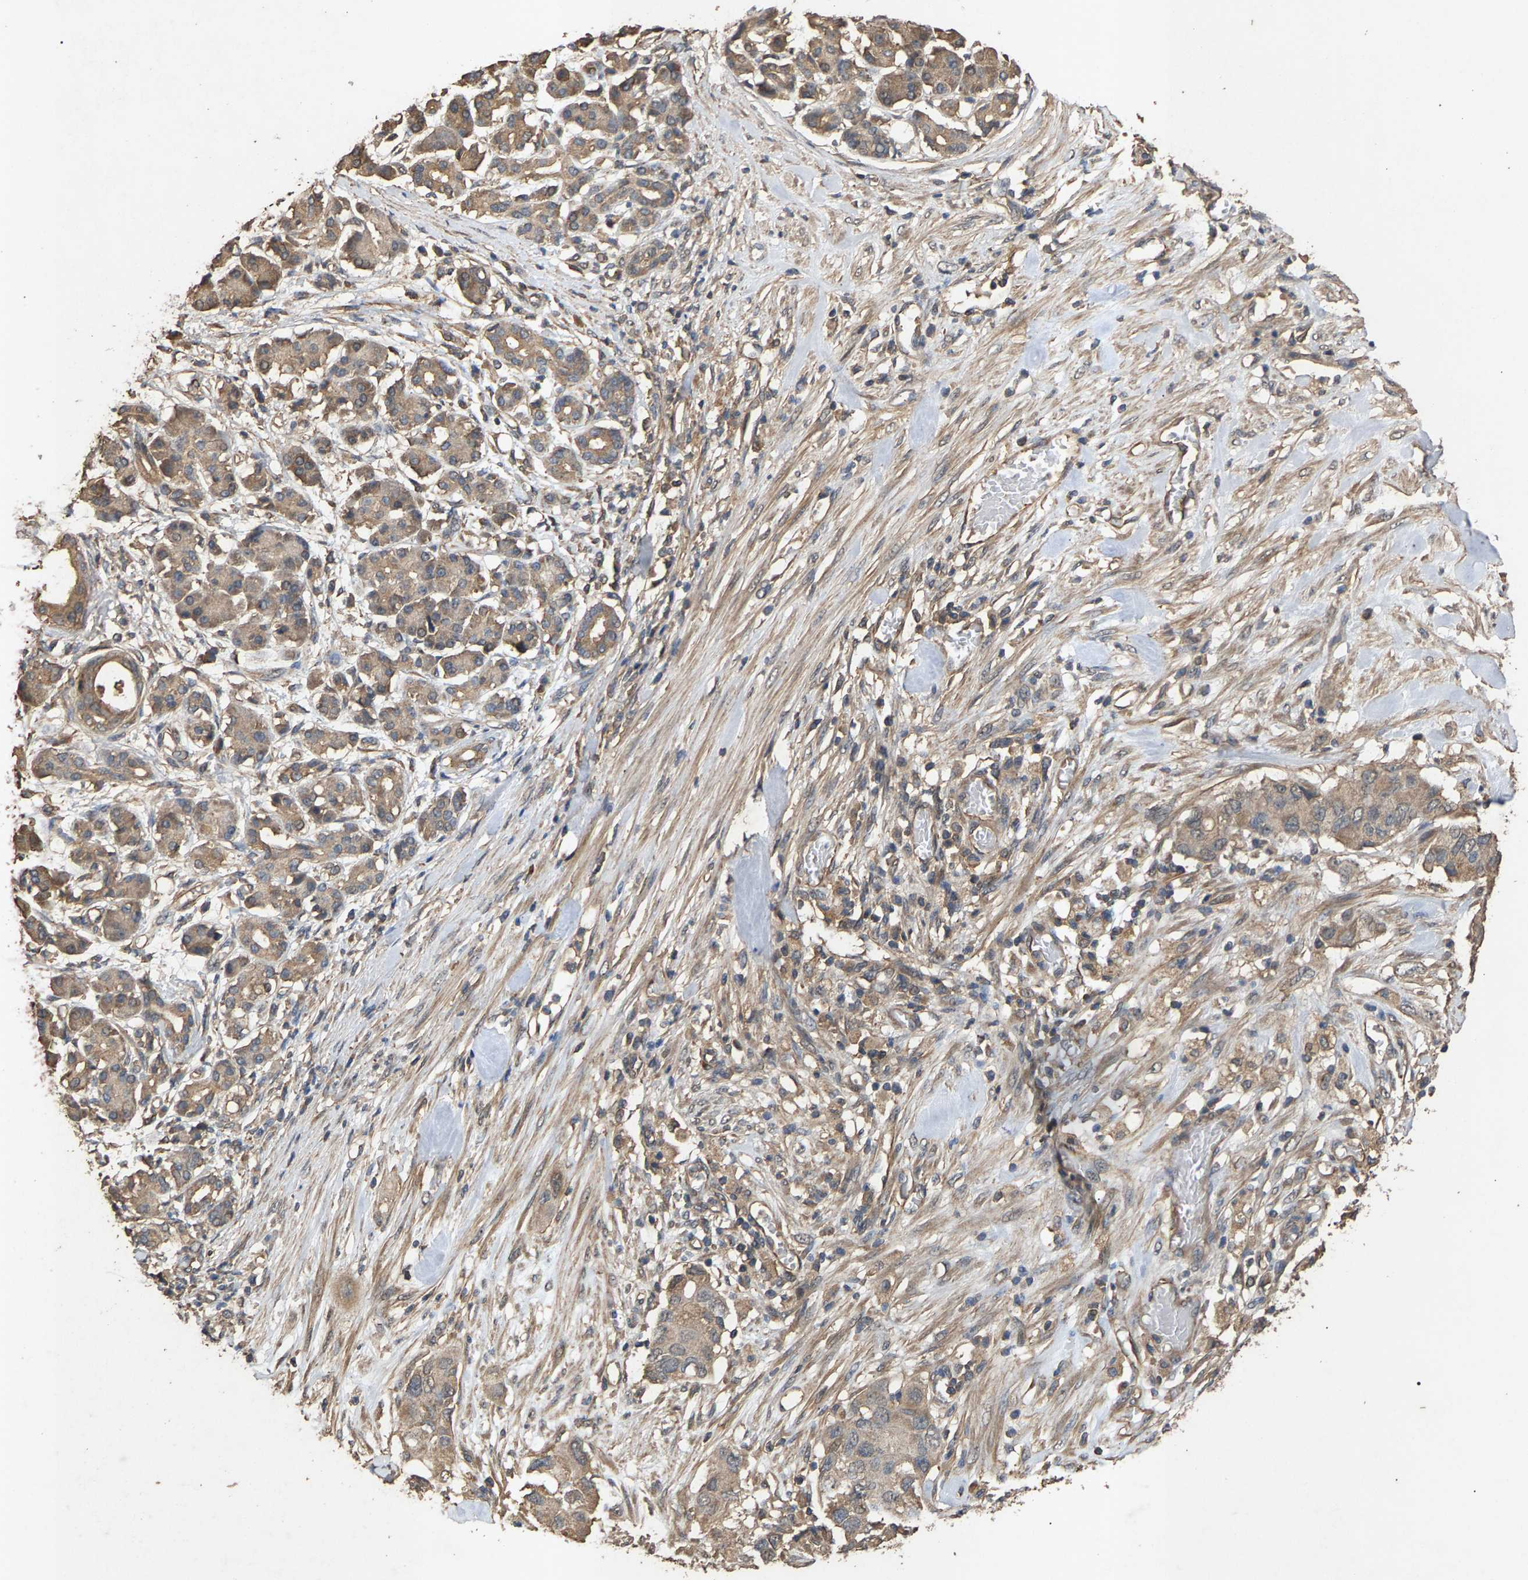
{"staining": {"intensity": "weak", "quantity": ">75%", "location": "cytoplasmic/membranous"}, "tissue": "pancreatic cancer", "cell_type": "Tumor cells", "image_type": "cancer", "snomed": [{"axis": "morphology", "description": "Adenocarcinoma, NOS"}, {"axis": "topography", "description": "Pancreas"}], "caption": "DAB (3,3'-diaminobenzidine) immunohistochemical staining of human adenocarcinoma (pancreatic) shows weak cytoplasmic/membranous protein positivity in about >75% of tumor cells.", "gene": "HTRA3", "patient": {"sex": "female", "age": 56}}